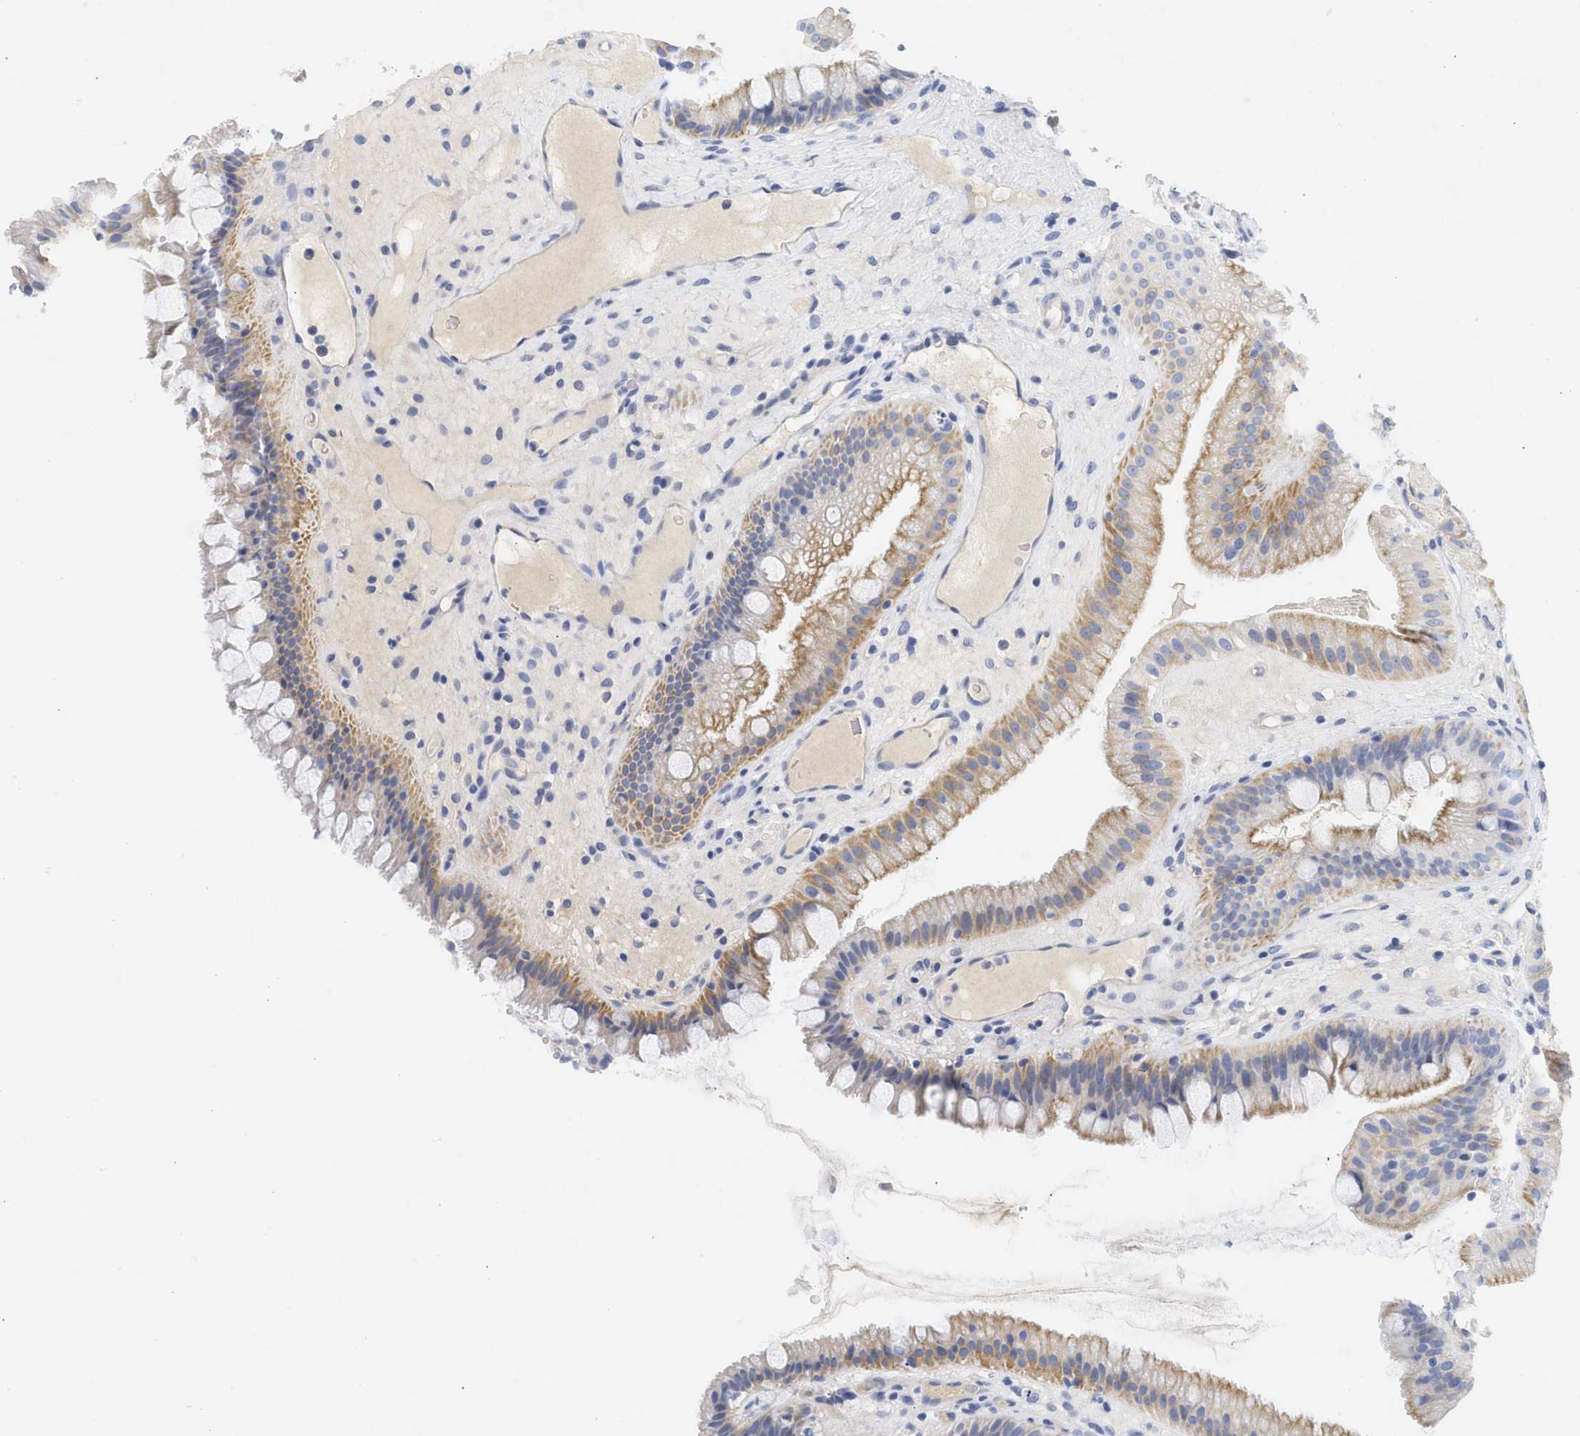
{"staining": {"intensity": "moderate", "quantity": "25%-75%", "location": "cytoplasmic/membranous"}, "tissue": "gallbladder", "cell_type": "Glandular cells", "image_type": "normal", "snomed": [{"axis": "morphology", "description": "Normal tissue, NOS"}, {"axis": "topography", "description": "Gallbladder"}], "caption": "High-magnification brightfield microscopy of normal gallbladder stained with DAB (brown) and counterstained with hematoxylin (blue). glandular cells exhibit moderate cytoplasmic/membranous staining is appreciated in approximately25%-75% of cells. (IHC, brightfield microscopy, high magnification).", "gene": "SPATA3", "patient": {"sex": "male", "age": 49}}